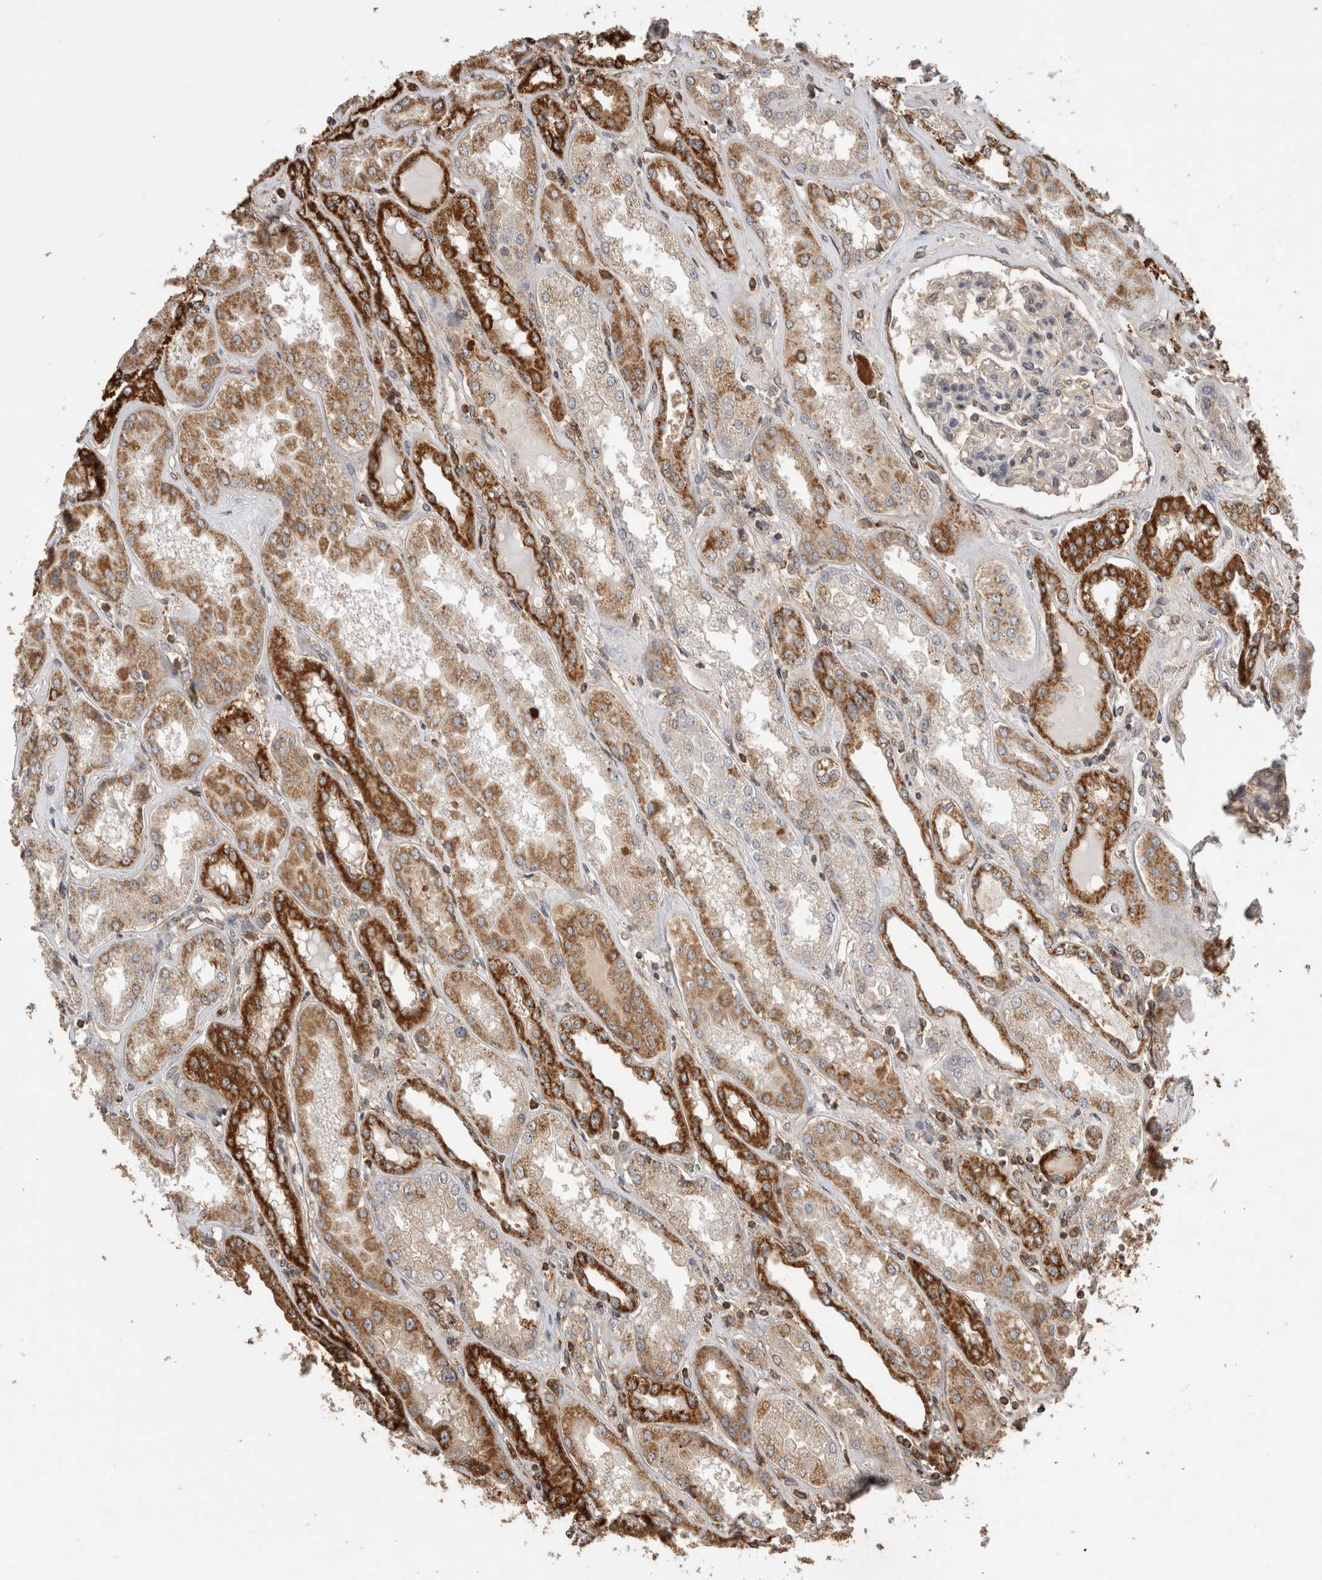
{"staining": {"intensity": "weak", "quantity": ">75%", "location": "cytoplasmic/membranous"}, "tissue": "kidney", "cell_type": "Cells in glomeruli", "image_type": "normal", "snomed": [{"axis": "morphology", "description": "Normal tissue, NOS"}, {"axis": "topography", "description": "Kidney"}], "caption": "A histopathology image showing weak cytoplasmic/membranous positivity in about >75% of cells in glomeruli in normal kidney, as visualized by brown immunohistochemical staining.", "gene": "IMMP2L", "patient": {"sex": "female", "age": 56}}